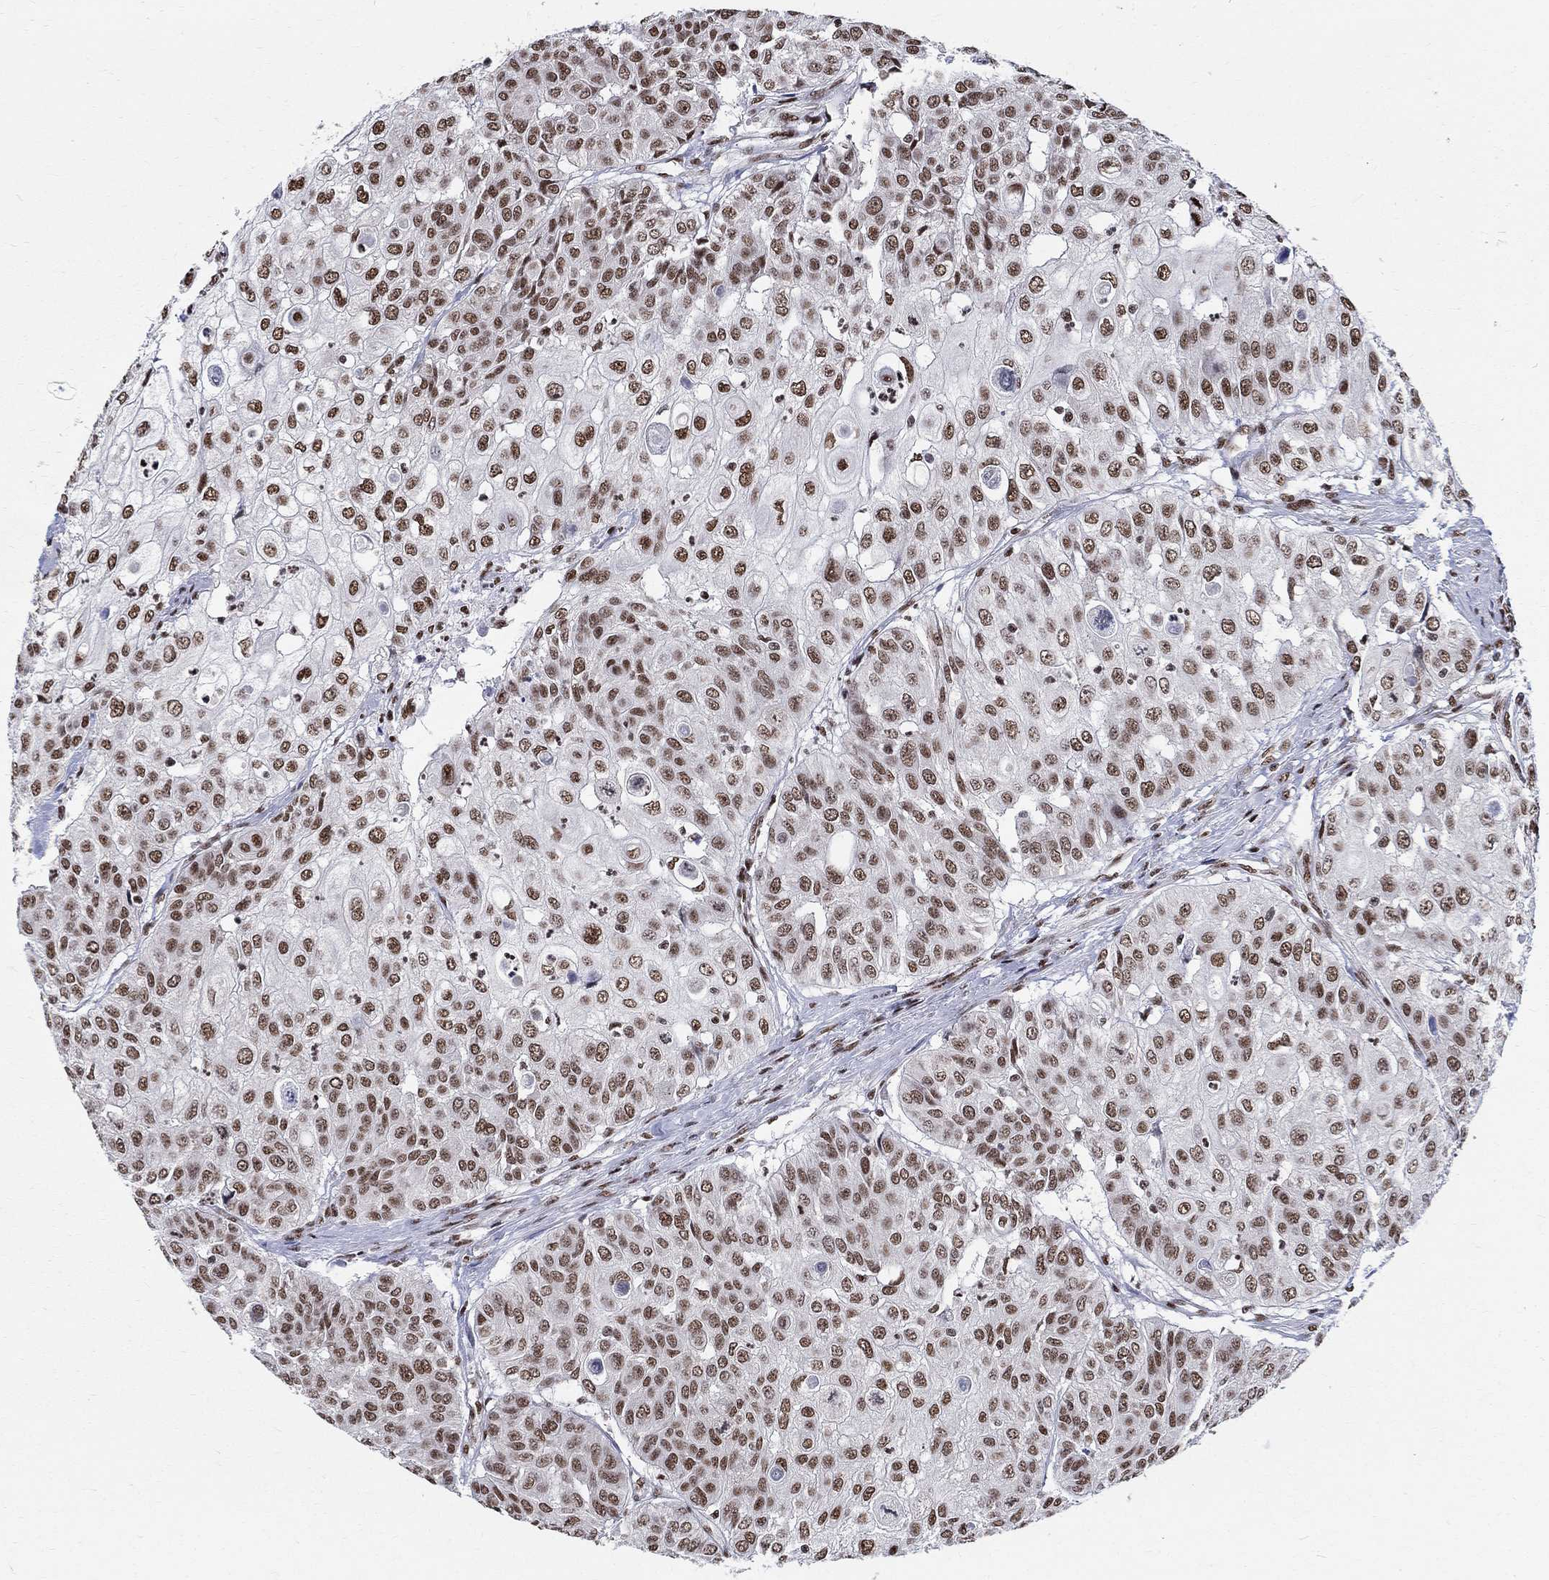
{"staining": {"intensity": "strong", "quantity": "25%-75%", "location": "nuclear"}, "tissue": "urothelial cancer", "cell_type": "Tumor cells", "image_type": "cancer", "snomed": [{"axis": "morphology", "description": "Urothelial carcinoma, High grade"}, {"axis": "topography", "description": "Urinary bladder"}], "caption": "Immunohistochemistry (IHC) of human high-grade urothelial carcinoma reveals high levels of strong nuclear positivity in approximately 25%-75% of tumor cells.", "gene": "FBXO16", "patient": {"sex": "female", "age": 79}}